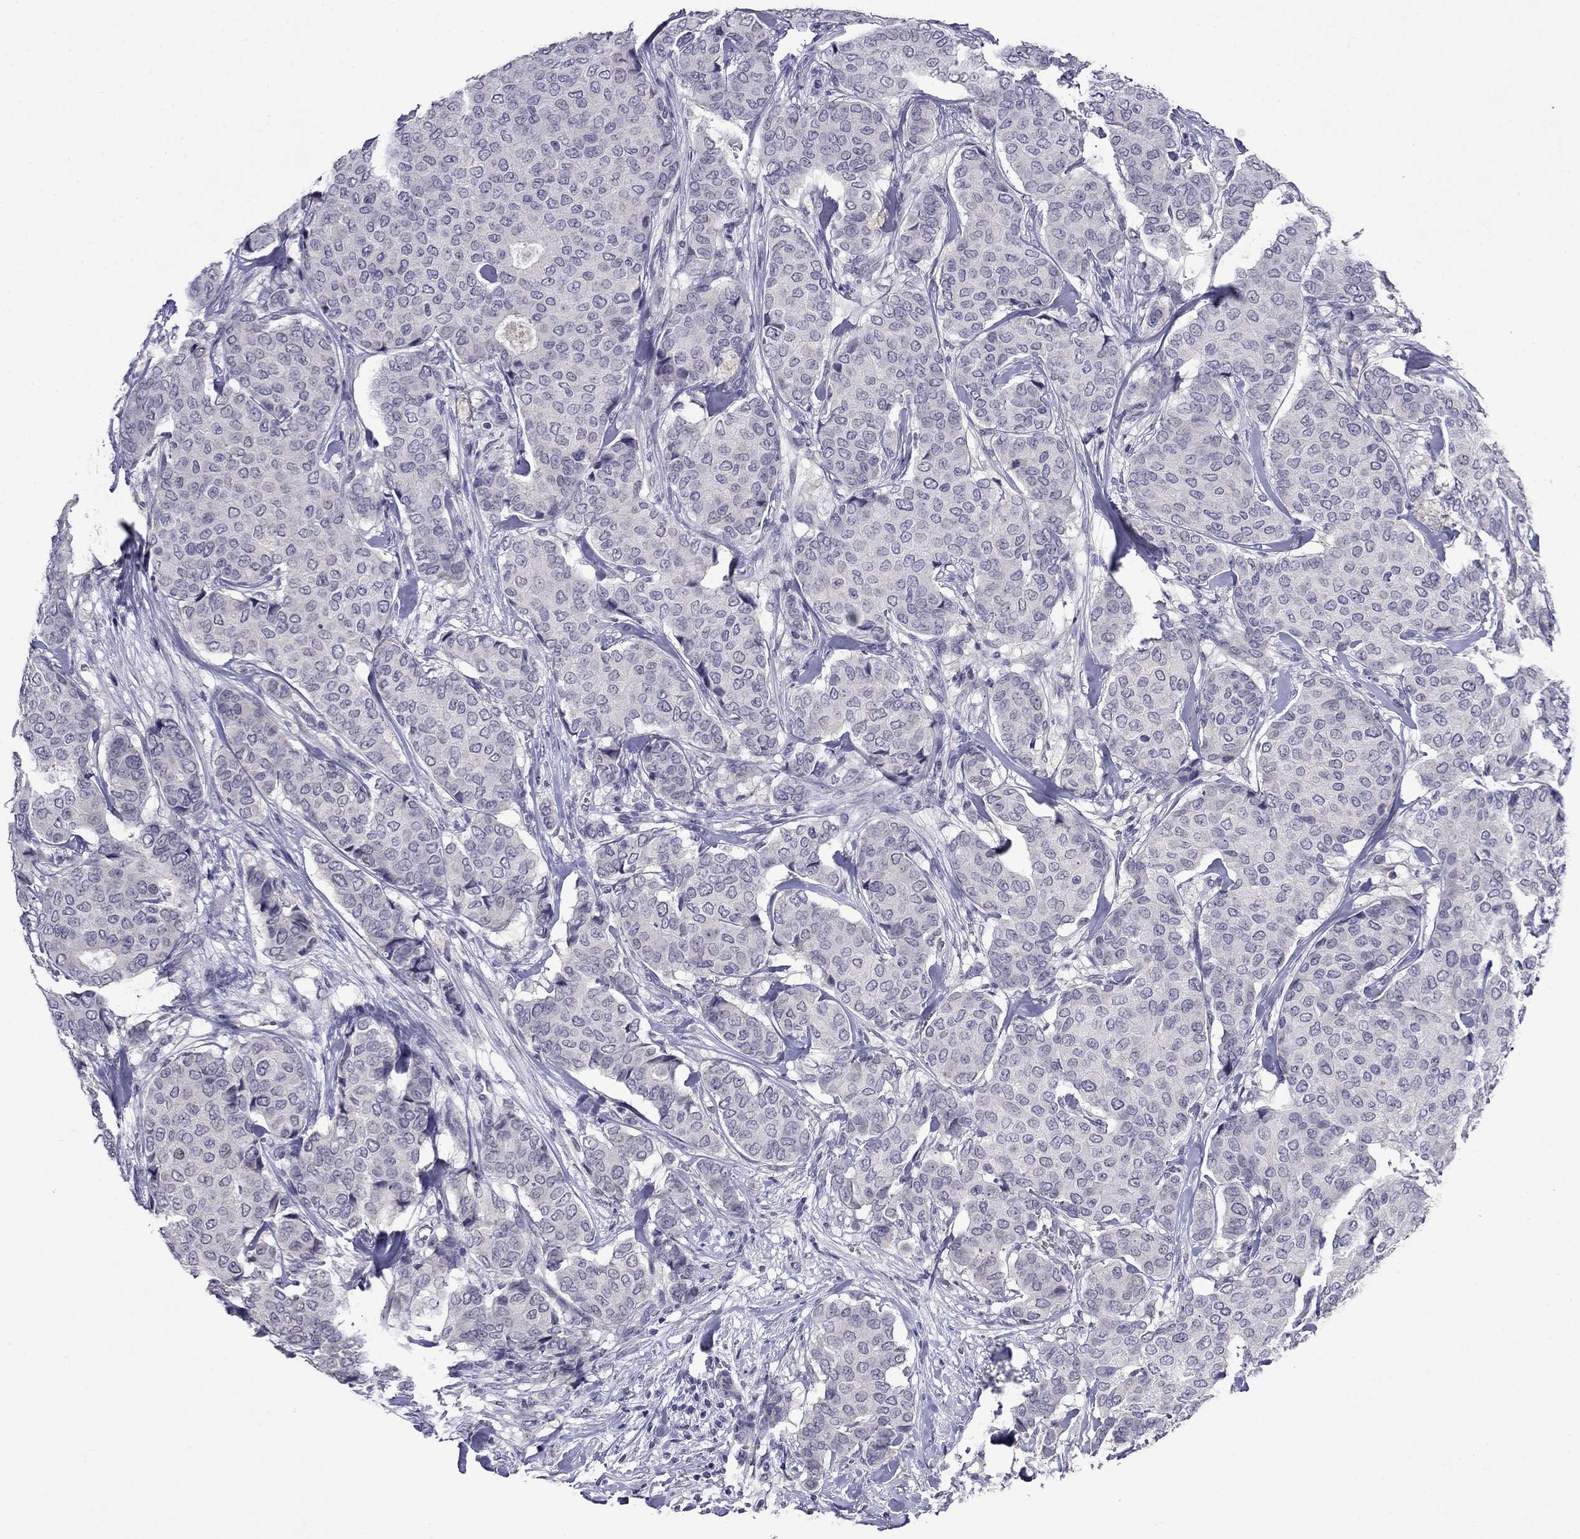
{"staining": {"intensity": "negative", "quantity": "none", "location": "none"}, "tissue": "breast cancer", "cell_type": "Tumor cells", "image_type": "cancer", "snomed": [{"axis": "morphology", "description": "Duct carcinoma"}, {"axis": "topography", "description": "Breast"}], "caption": "DAB (3,3'-diaminobenzidine) immunohistochemical staining of human breast invasive ductal carcinoma displays no significant expression in tumor cells. Brightfield microscopy of immunohistochemistry (IHC) stained with DAB (brown) and hematoxylin (blue), captured at high magnification.", "gene": "STAR", "patient": {"sex": "female", "age": 75}}